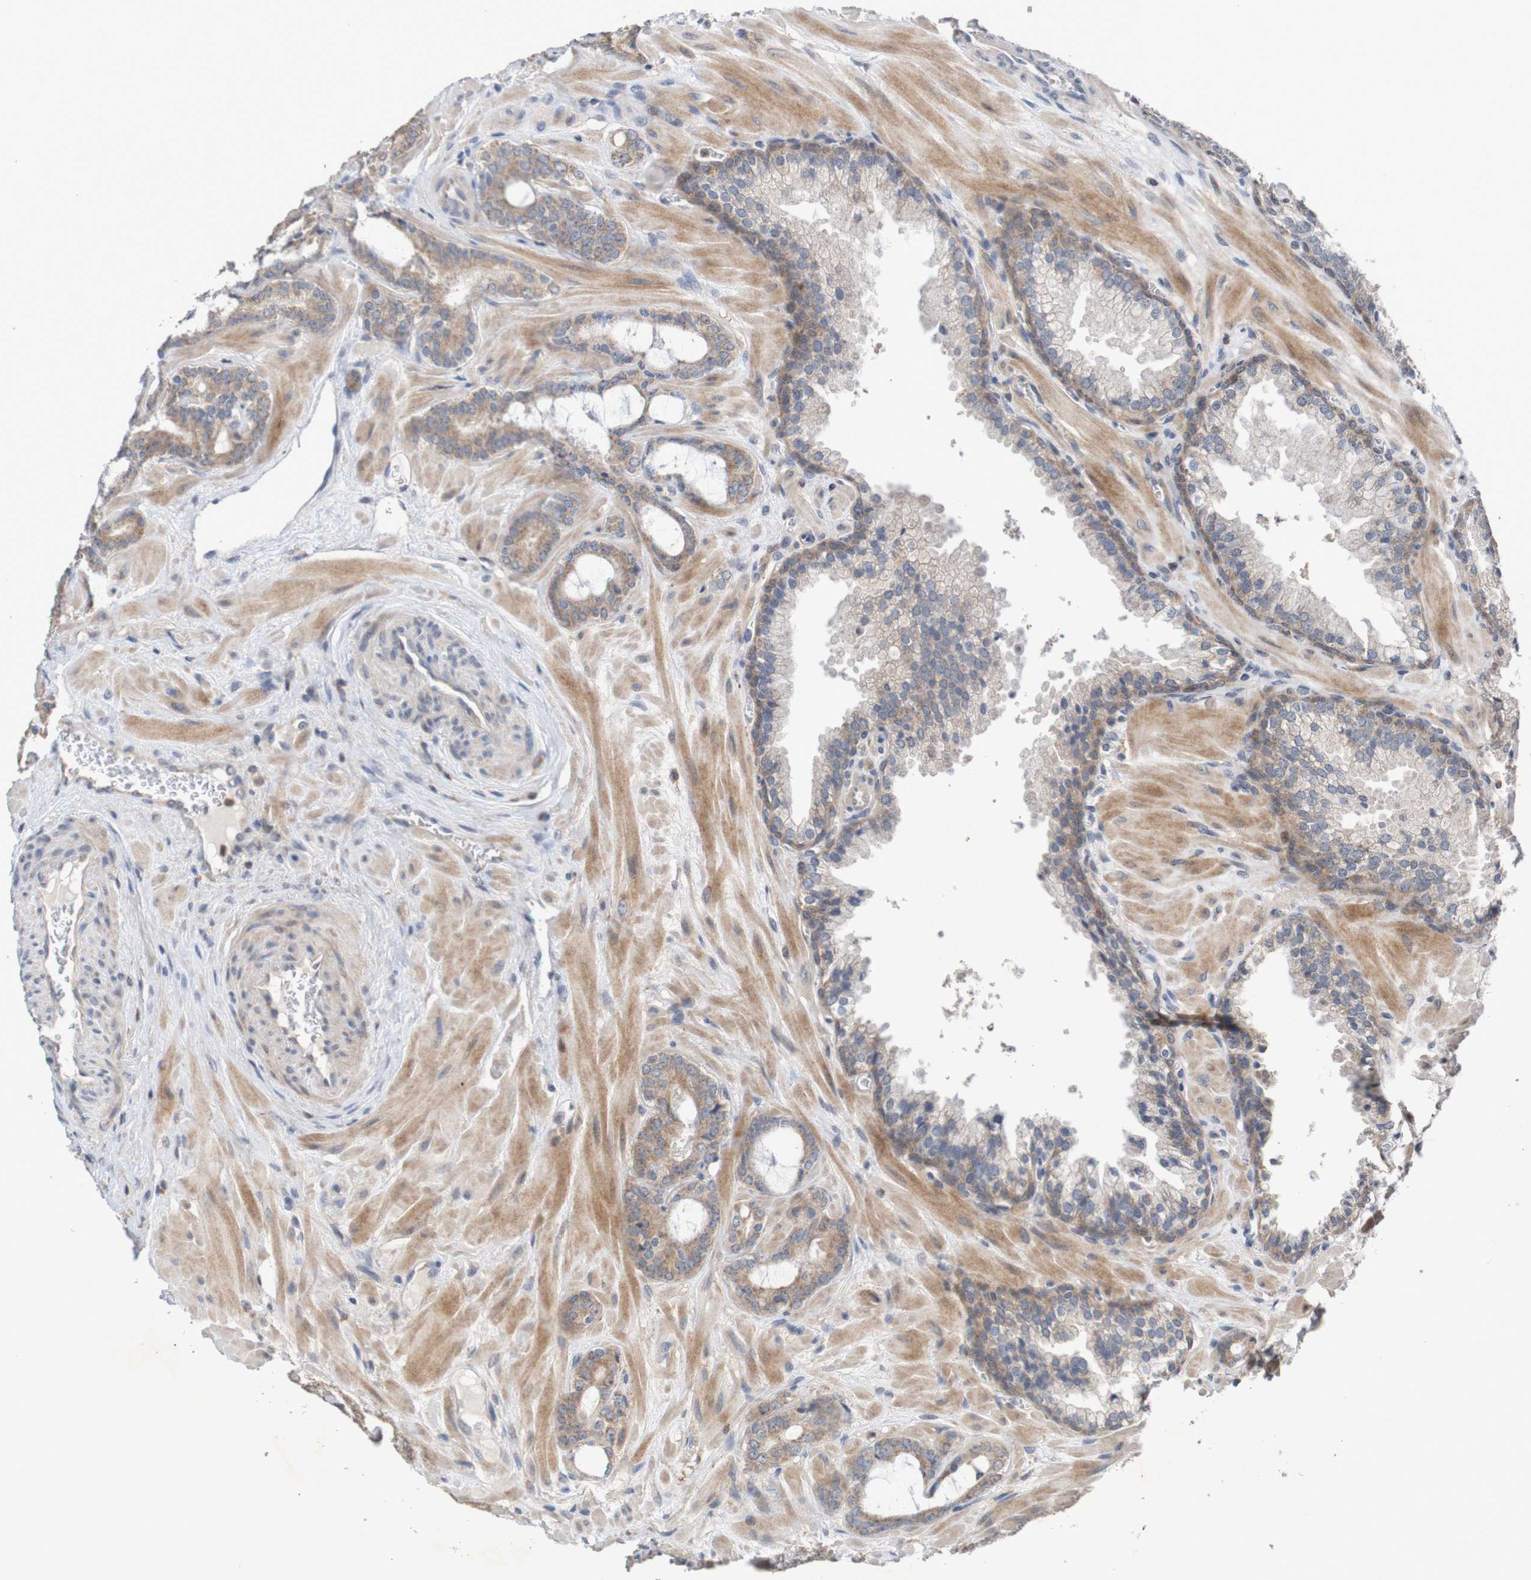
{"staining": {"intensity": "moderate", "quantity": "25%-75%", "location": "cytoplasmic/membranous"}, "tissue": "prostate cancer", "cell_type": "Tumor cells", "image_type": "cancer", "snomed": [{"axis": "morphology", "description": "Adenocarcinoma, Low grade"}, {"axis": "topography", "description": "Prostate"}], "caption": "Prostate cancer tissue exhibits moderate cytoplasmic/membranous staining in approximately 25%-75% of tumor cells, visualized by immunohistochemistry. Using DAB (3,3'-diaminobenzidine) (brown) and hematoxylin (blue) stains, captured at high magnification using brightfield microscopy.", "gene": "C3orf18", "patient": {"sex": "male", "age": 63}}